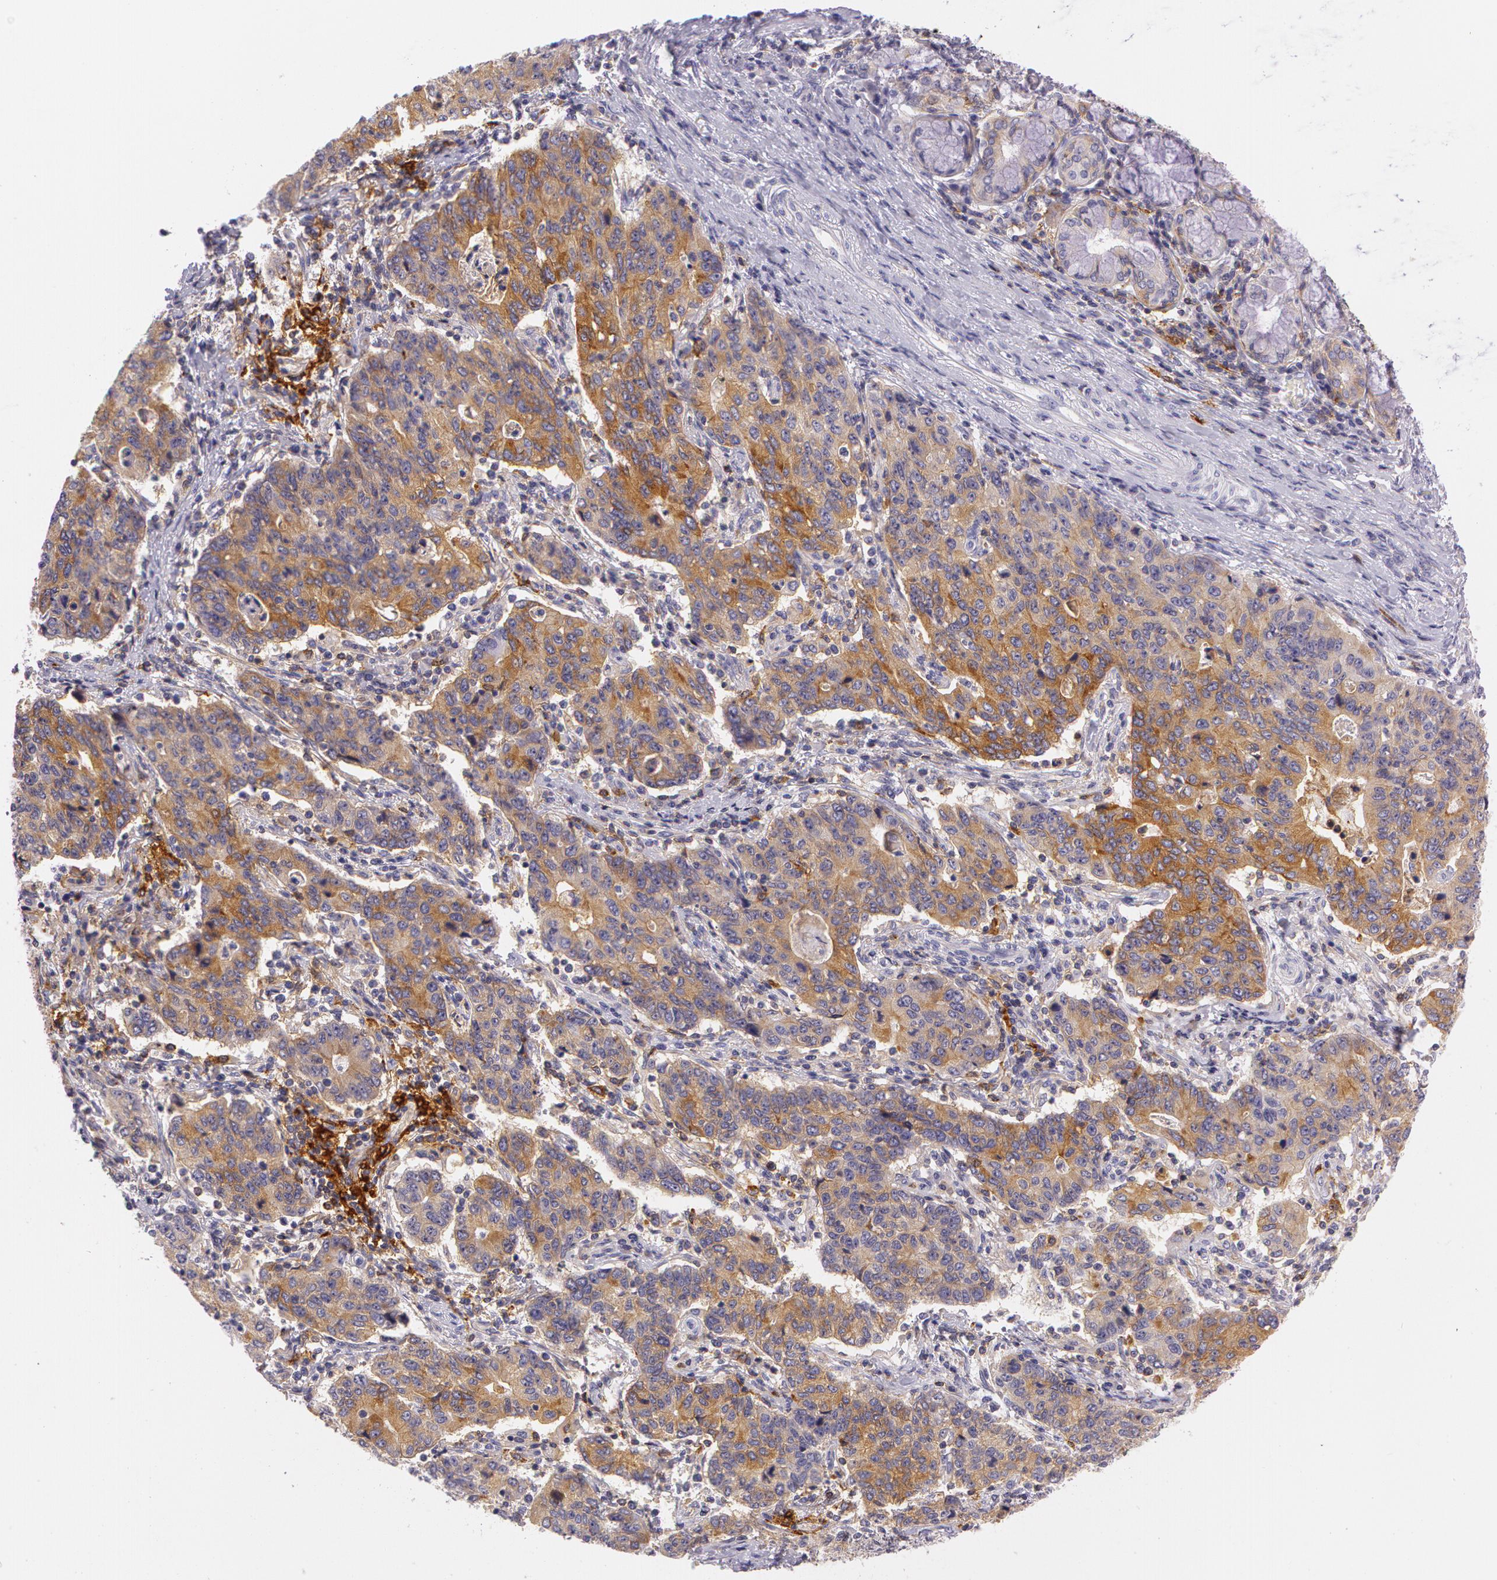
{"staining": {"intensity": "moderate", "quantity": ">75%", "location": "cytoplasmic/membranous"}, "tissue": "stomach cancer", "cell_type": "Tumor cells", "image_type": "cancer", "snomed": [{"axis": "morphology", "description": "Adenocarcinoma, NOS"}, {"axis": "topography", "description": "Esophagus"}, {"axis": "topography", "description": "Stomach"}], "caption": "Adenocarcinoma (stomach) stained with a brown dye exhibits moderate cytoplasmic/membranous positive staining in approximately >75% of tumor cells.", "gene": "LY75", "patient": {"sex": "male", "age": 74}}